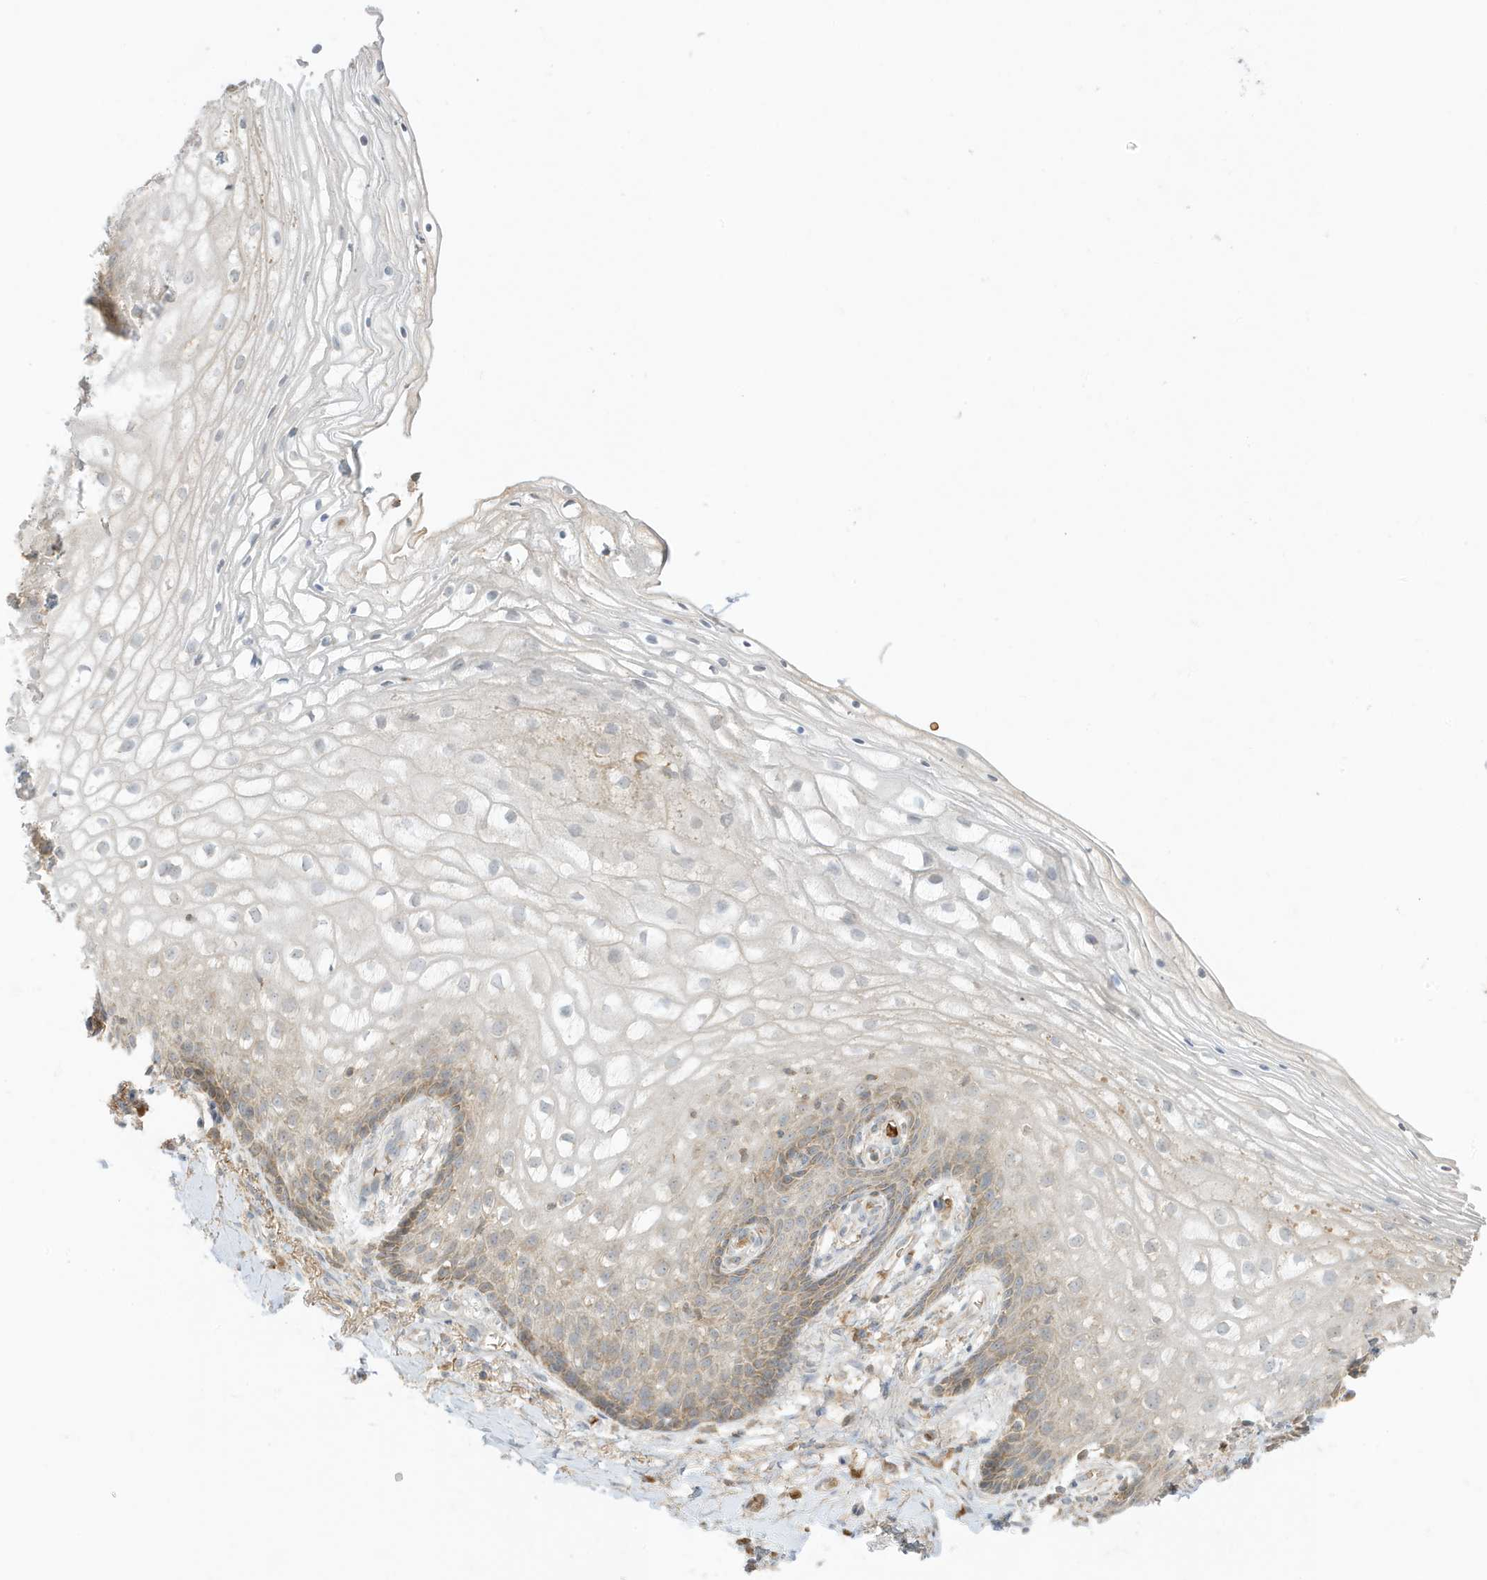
{"staining": {"intensity": "weak", "quantity": "<25%", "location": "cytoplasmic/membranous"}, "tissue": "vagina", "cell_type": "Squamous epithelial cells", "image_type": "normal", "snomed": [{"axis": "morphology", "description": "Normal tissue, NOS"}, {"axis": "topography", "description": "Vagina"}], "caption": "Immunohistochemistry (IHC) micrograph of unremarkable human vagina stained for a protein (brown), which reveals no expression in squamous epithelial cells.", "gene": "NPPC", "patient": {"sex": "female", "age": 60}}